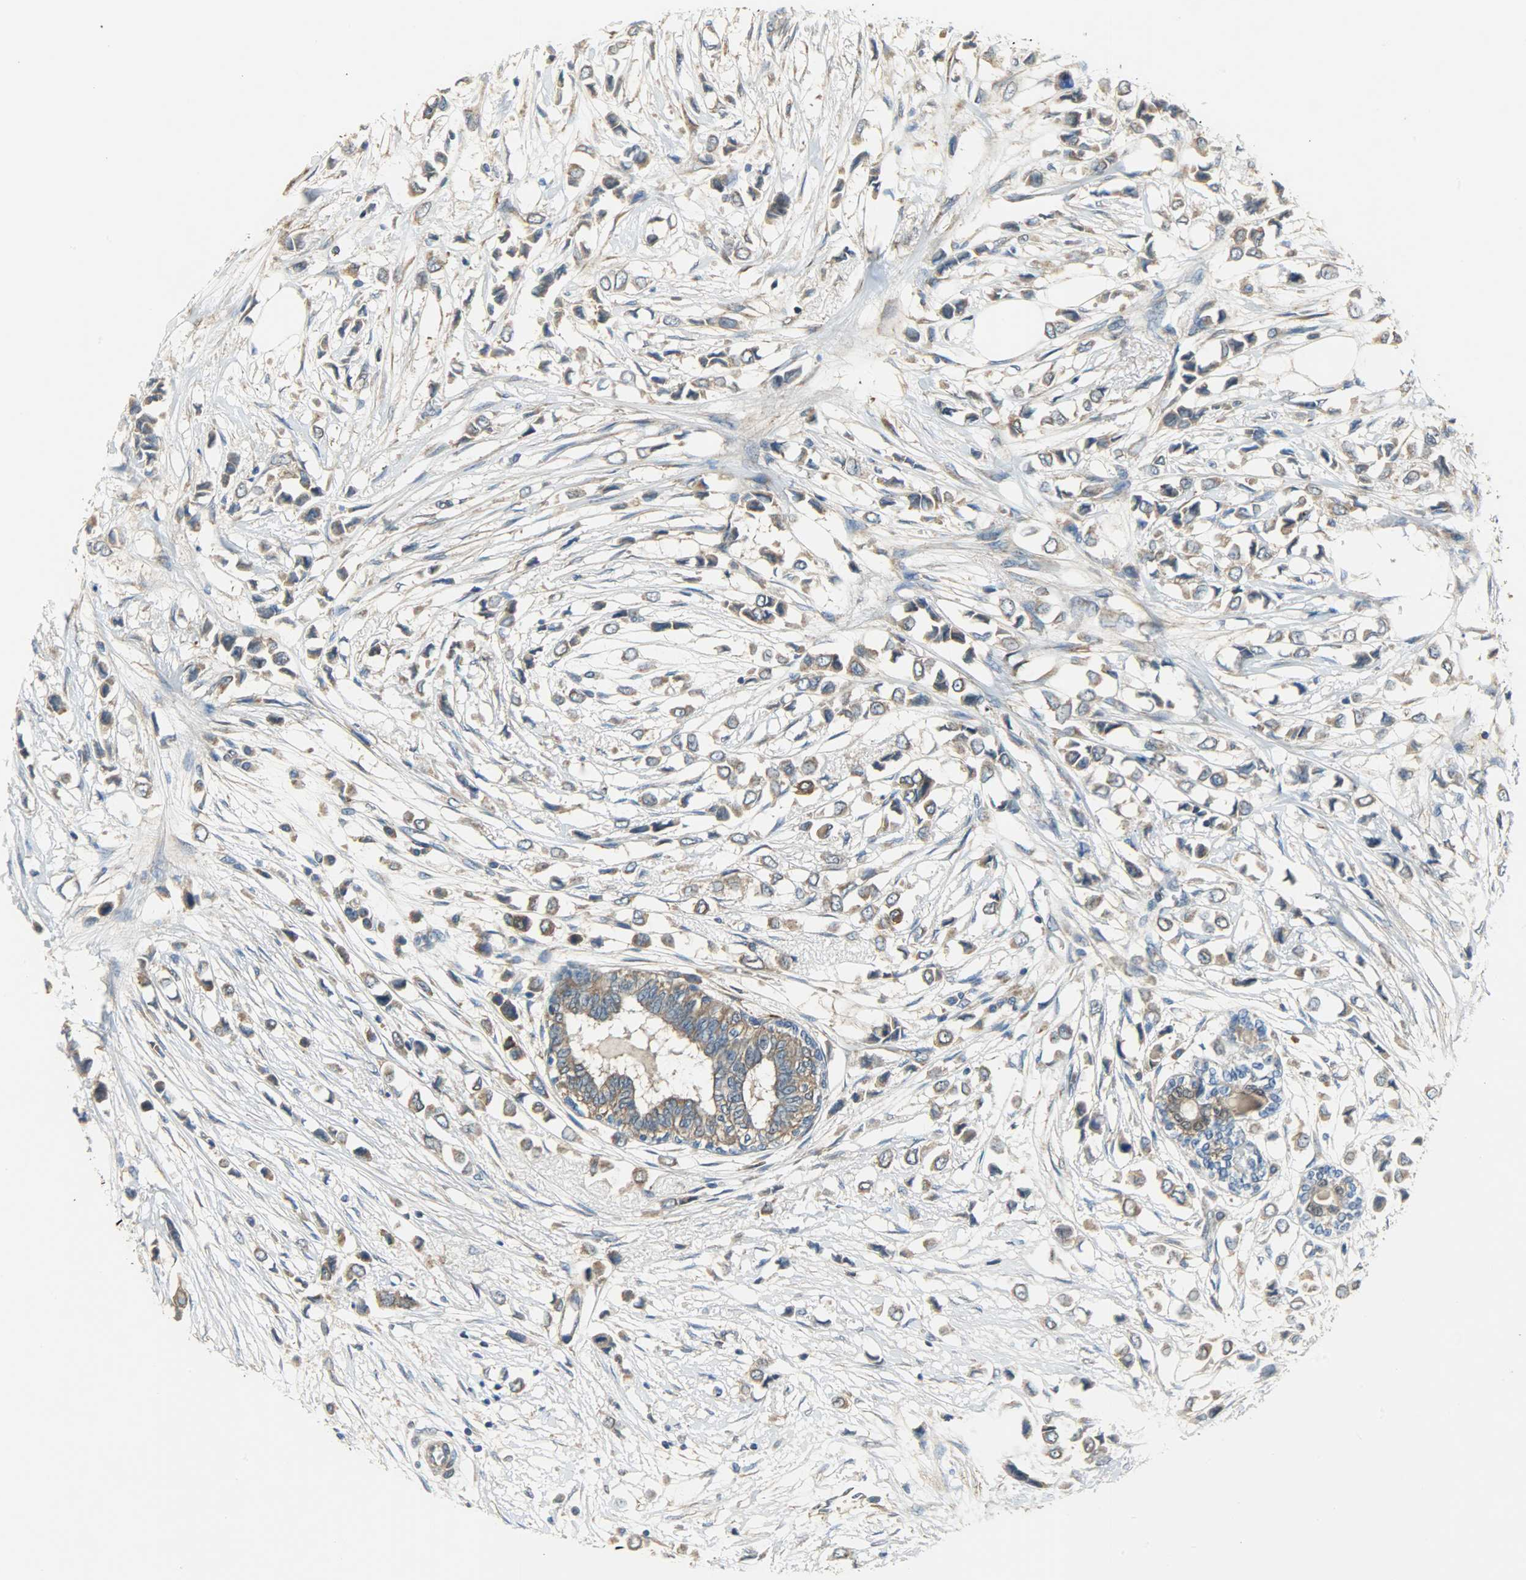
{"staining": {"intensity": "moderate", "quantity": ">75%", "location": "cytoplasmic/membranous"}, "tissue": "breast cancer", "cell_type": "Tumor cells", "image_type": "cancer", "snomed": [{"axis": "morphology", "description": "Lobular carcinoma"}, {"axis": "topography", "description": "Breast"}], "caption": "A medium amount of moderate cytoplasmic/membranous positivity is appreciated in about >75% of tumor cells in breast lobular carcinoma tissue.", "gene": "C1orf198", "patient": {"sex": "female", "age": 51}}